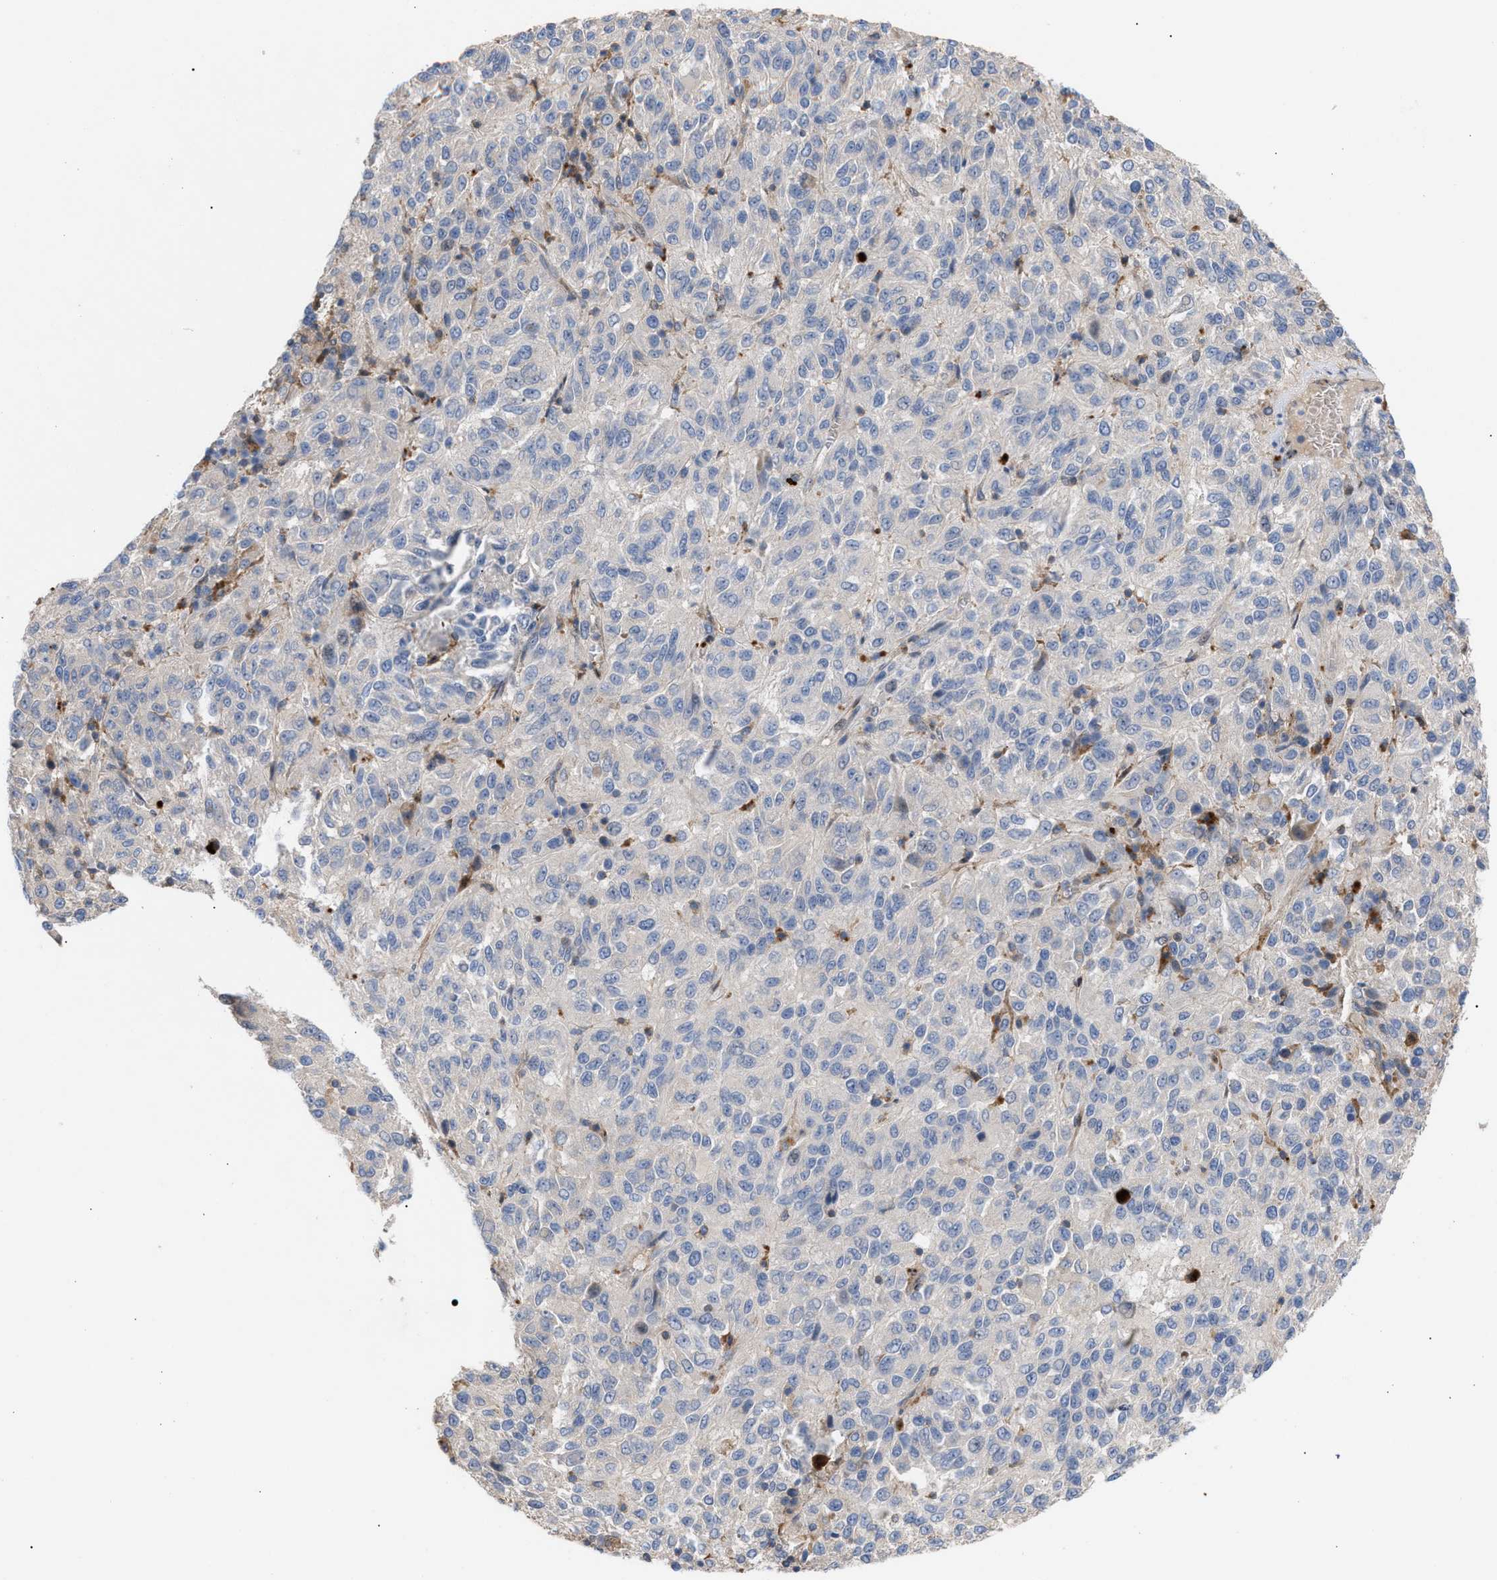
{"staining": {"intensity": "negative", "quantity": "none", "location": "none"}, "tissue": "melanoma", "cell_type": "Tumor cells", "image_type": "cancer", "snomed": [{"axis": "morphology", "description": "Malignant melanoma, Metastatic site"}, {"axis": "topography", "description": "Lung"}], "caption": "Immunohistochemistry (IHC) of human malignant melanoma (metastatic site) exhibits no staining in tumor cells.", "gene": "MBTD1", "patient": {"sex": "male", "age": 64}}